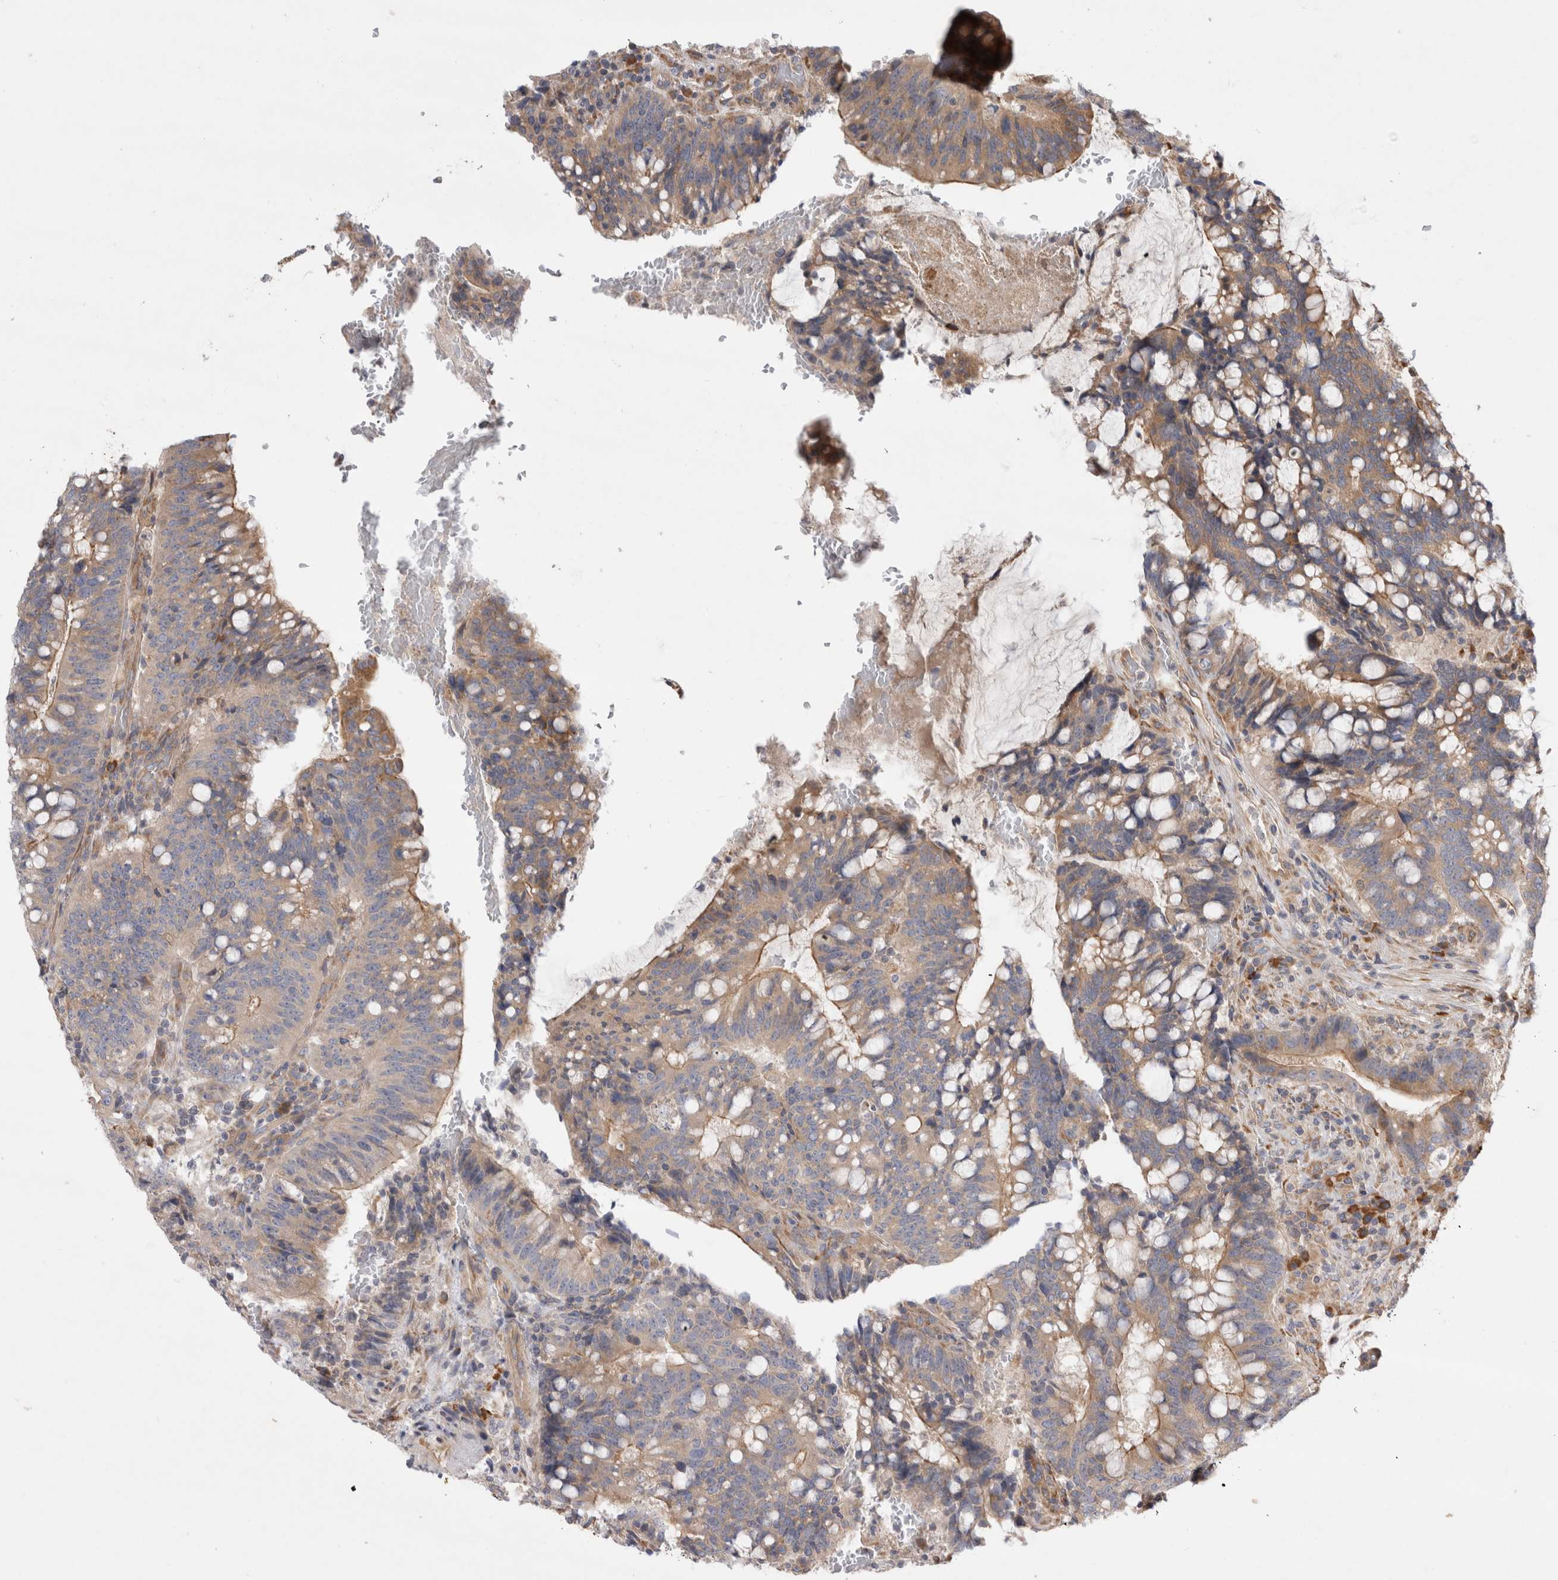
{"staining": {"intensity": "weak", "quantity": ">75%", "location": "cytoplasmic/membranous"}, "tissue": "colorectal cancer", "cell_type": "Tumor cells", "image_type": "cancer", "snomed": [{"axis": "morphology", "description": "Adenocarcinoma, NOS"}, {"axis": "topography", "description": "Colon"}], "caption": "Brown immunohistochemical staining in human adenocarcinoma (colorectal) shows weak cytoplasmic/membranous staining in approximately >75% of tumor cells.", "gene": "PDCD10", "patient": {"sex": "female", "age": 66}}